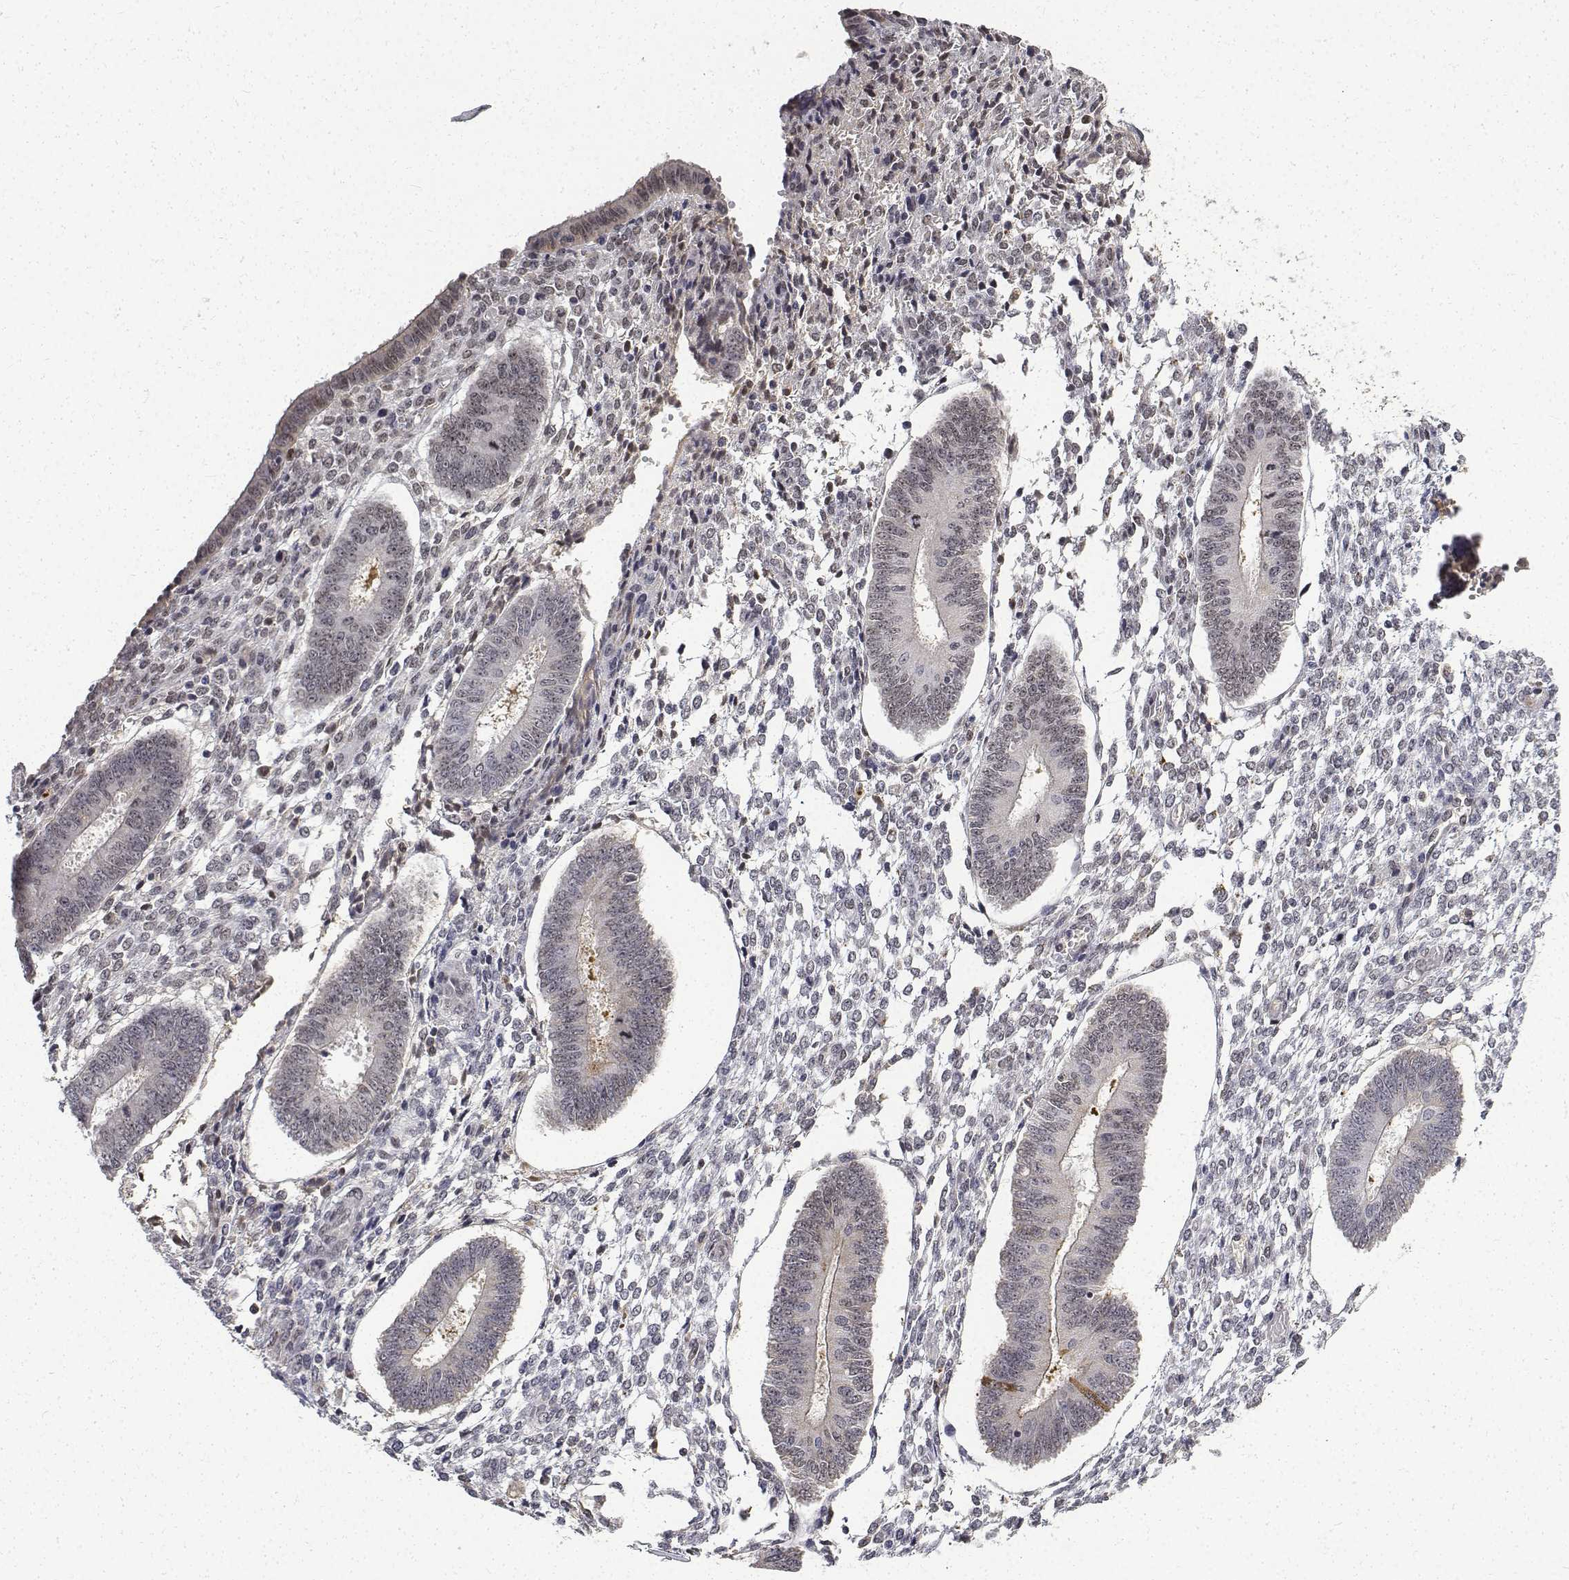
{"staining": {"intensity": "weak", "quantity": "<25%", "location": "nuclear"}, "tissue": "endometrium", "cell_type": "Cells in endometrial stroma", "image_type": "normal", "snomed": [{"axis": "morphology", "description": "Normal tissue, NOS"}, {"axis": "topography", "description": "Endometrium"}], "caption": "Immunohistochemistry (IHC) histopathology image of normal endometrium stained for a protein (brown), which exhibits no expression in cells in endometrial stroma.", "gene": "ATRX", "patient": {"sex": "female", "age": 42}}